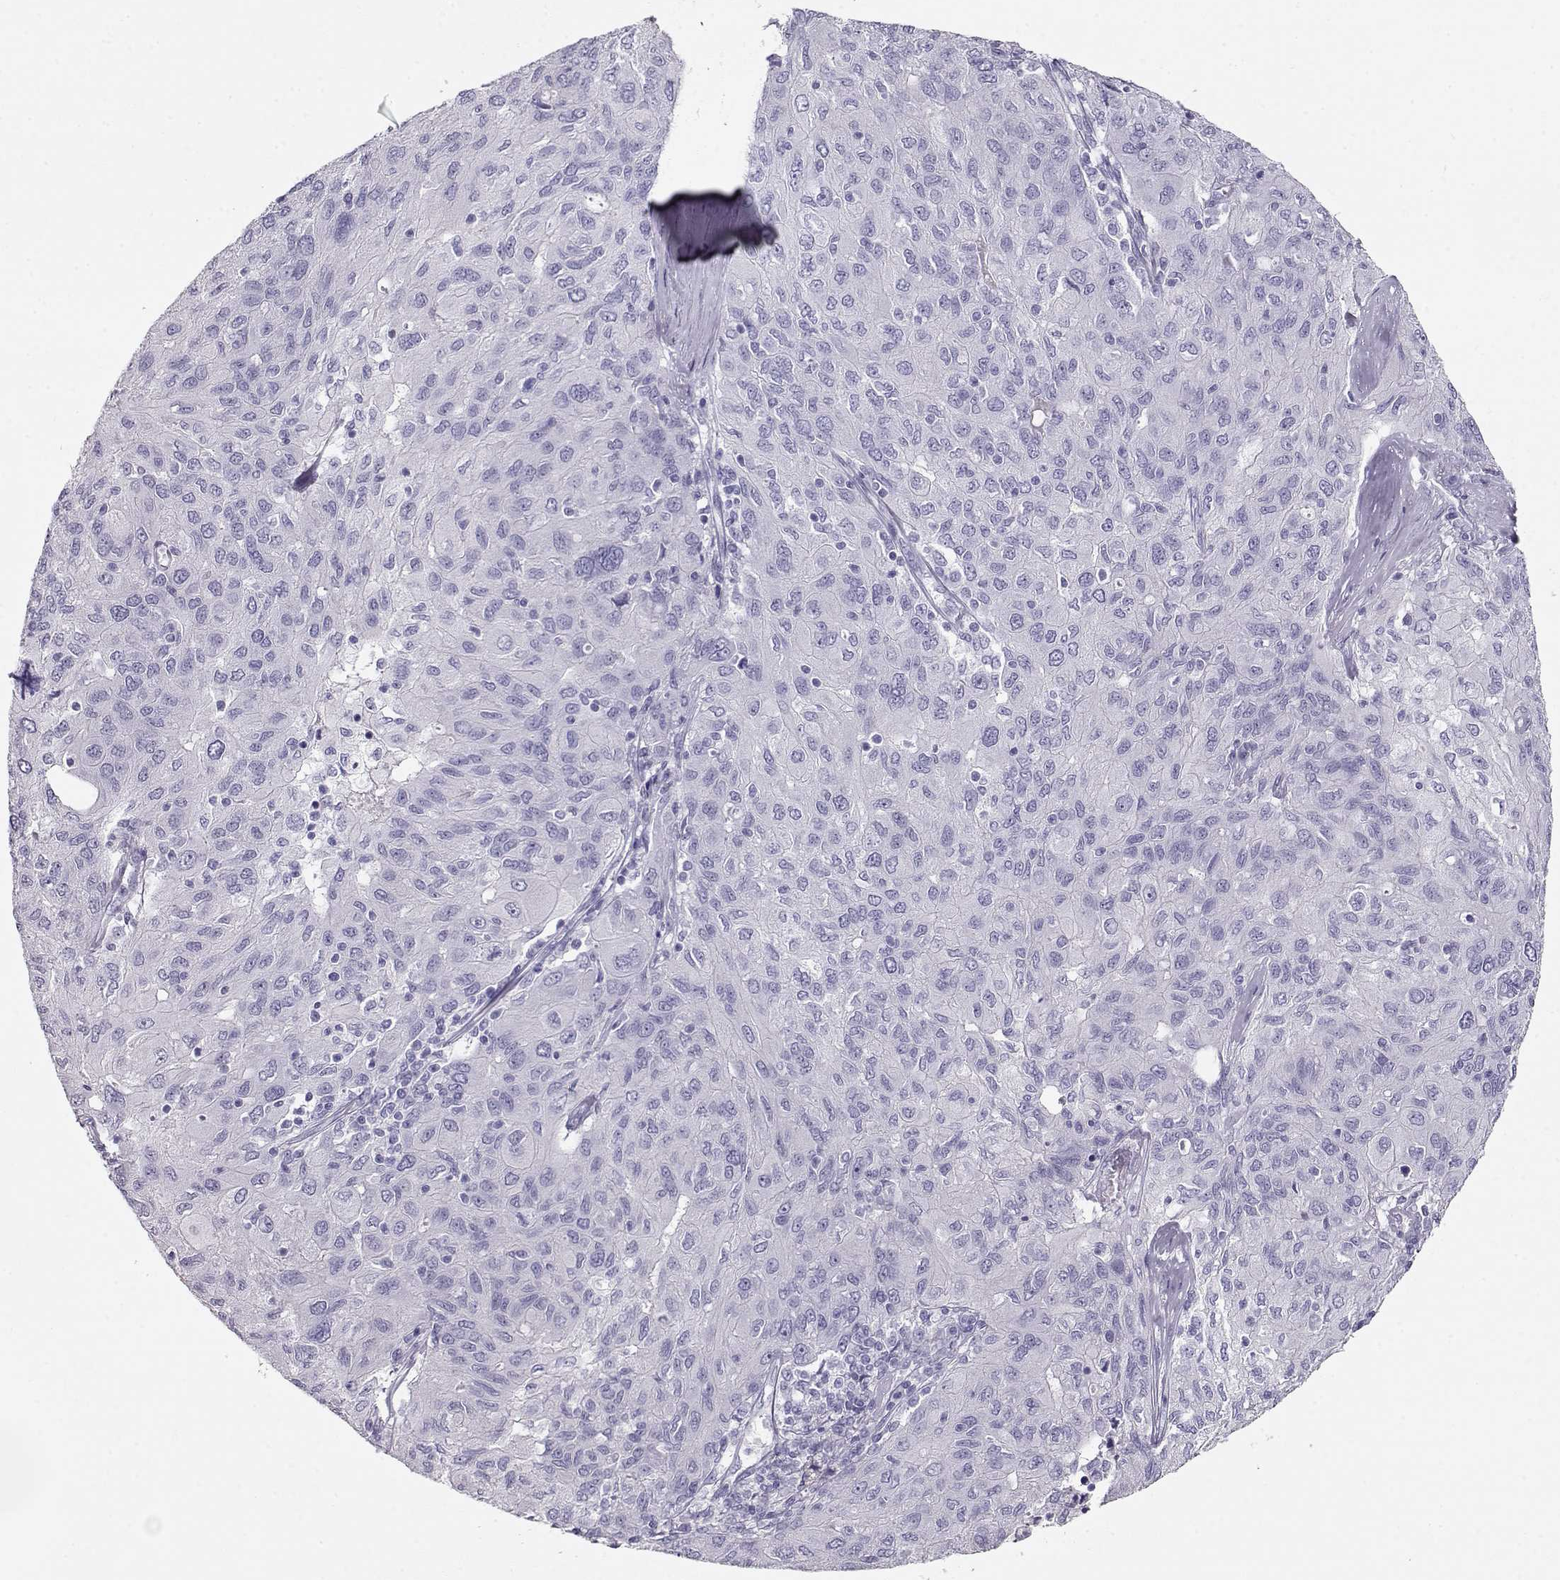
{"staining": {"intensity": "negative", "quantity": "none", "location": "none"}, "tissue": "ovarian cancer", "cell_type": "Tumor cells", "image_type": "cancer", "snomed": [{"axis": "morphology", "description": "Carcinoma, endometroid"}, {"axis": "topography", "description": "Ovary"}], "caption": "Histopathology image shows no protein expression in tumor cells of ovarian cancer tissue. Brightfield microscopy of immunohistochemistry stained with DAB (brown) and hematoxylin (blue), captured at high magnification.", "gene": "ACTN2", "patient": {"sex": "female", "age": 50}}